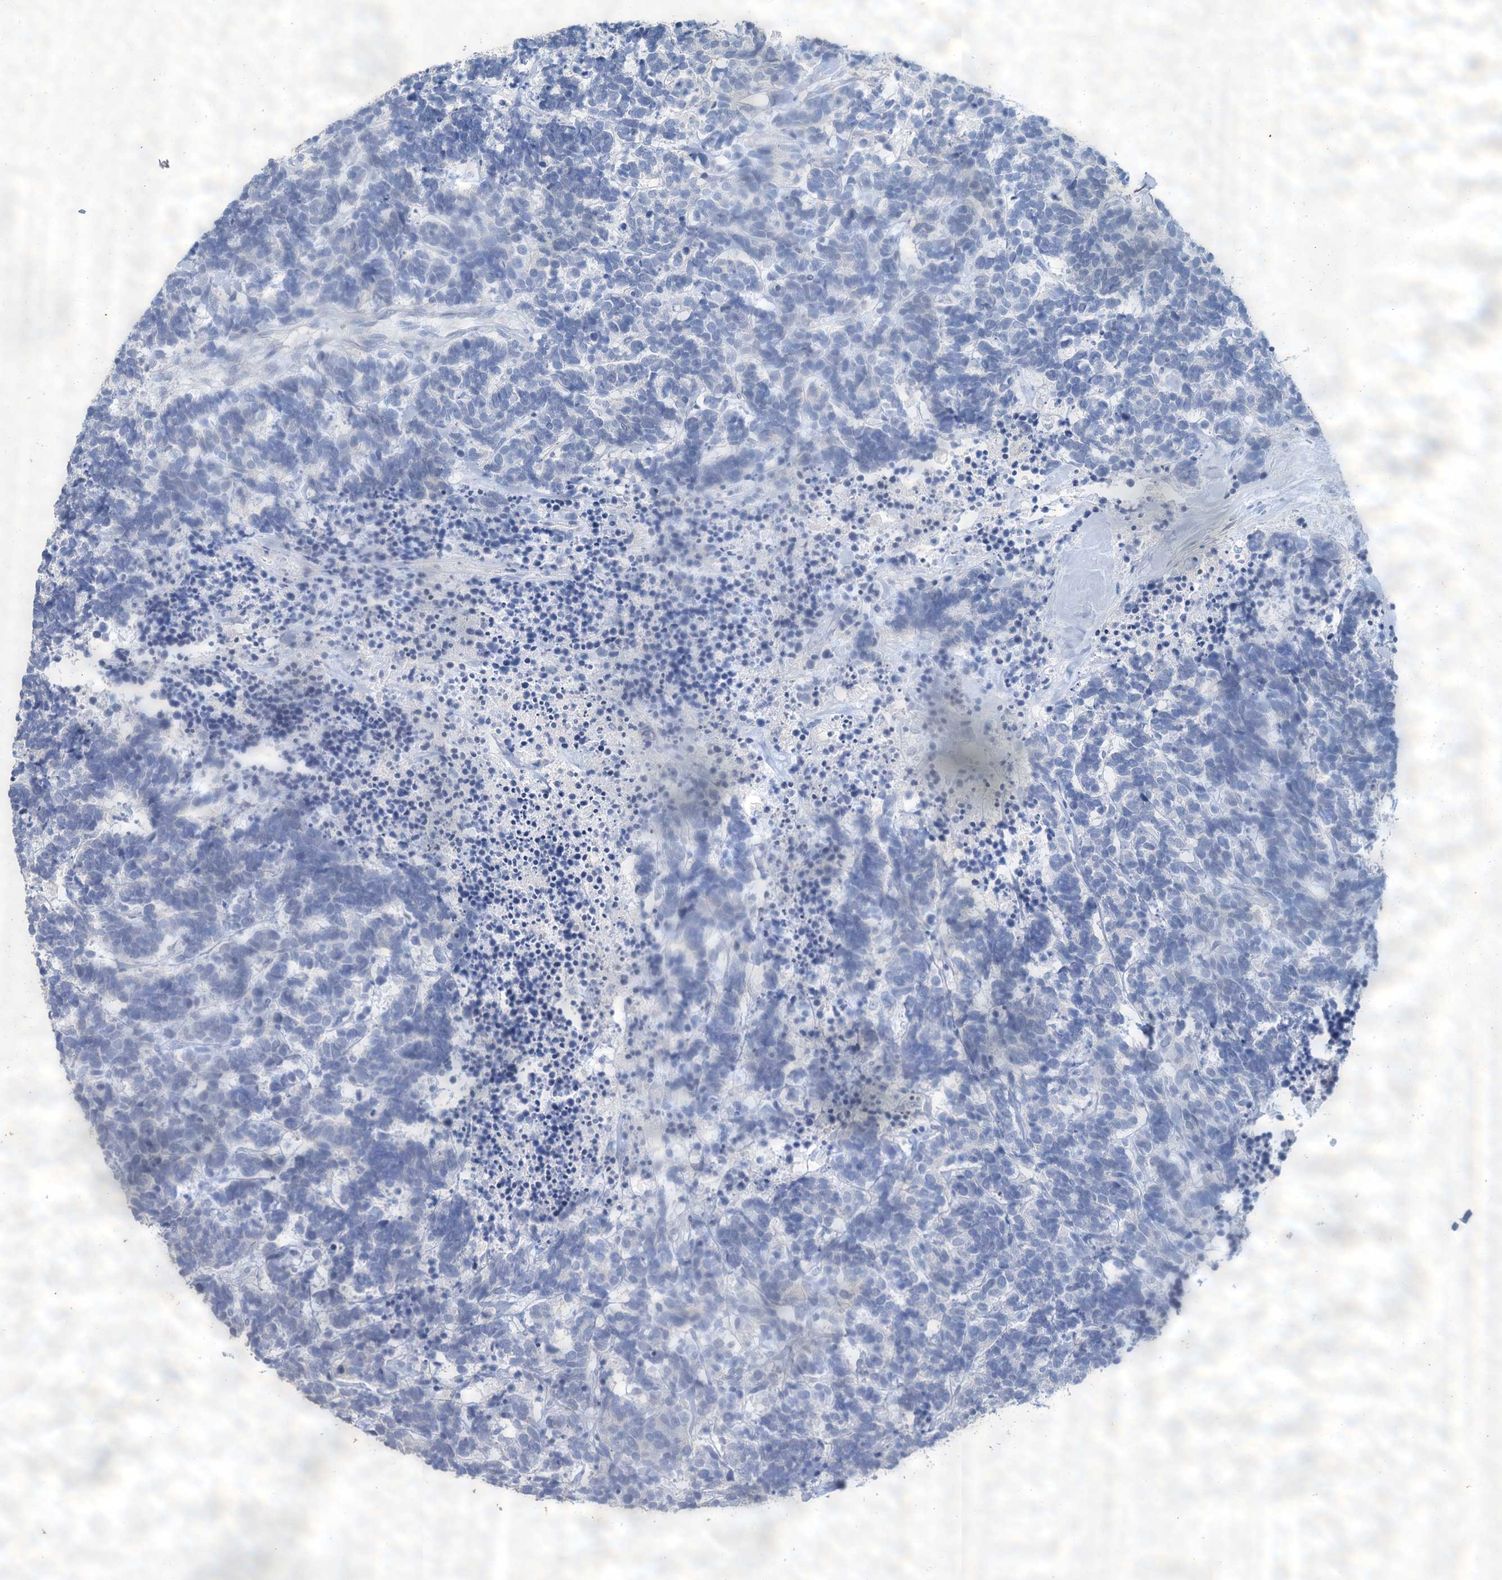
{"staining": {"intensity": "negative", "quantity": "none", "location": "none"}, "tissue": "carcinoid", "cell_type": "Tumor cells", "image_type": "cancer", "snomed": [{"axis": "morphology", "description": "Carcinoma, NOS"}, {"axis": "morphology", "description": "Carcinoid, malignant, NOS"}, {"axis": "topography", "description": "Urinary bladder"}], "caption": "This is an immunohistochemistry (IHC) micrograph of carcinoid. There is no expression in tumor cells.", "gene": "SNCB", "patient": {"sex": "male", "age": 57}}